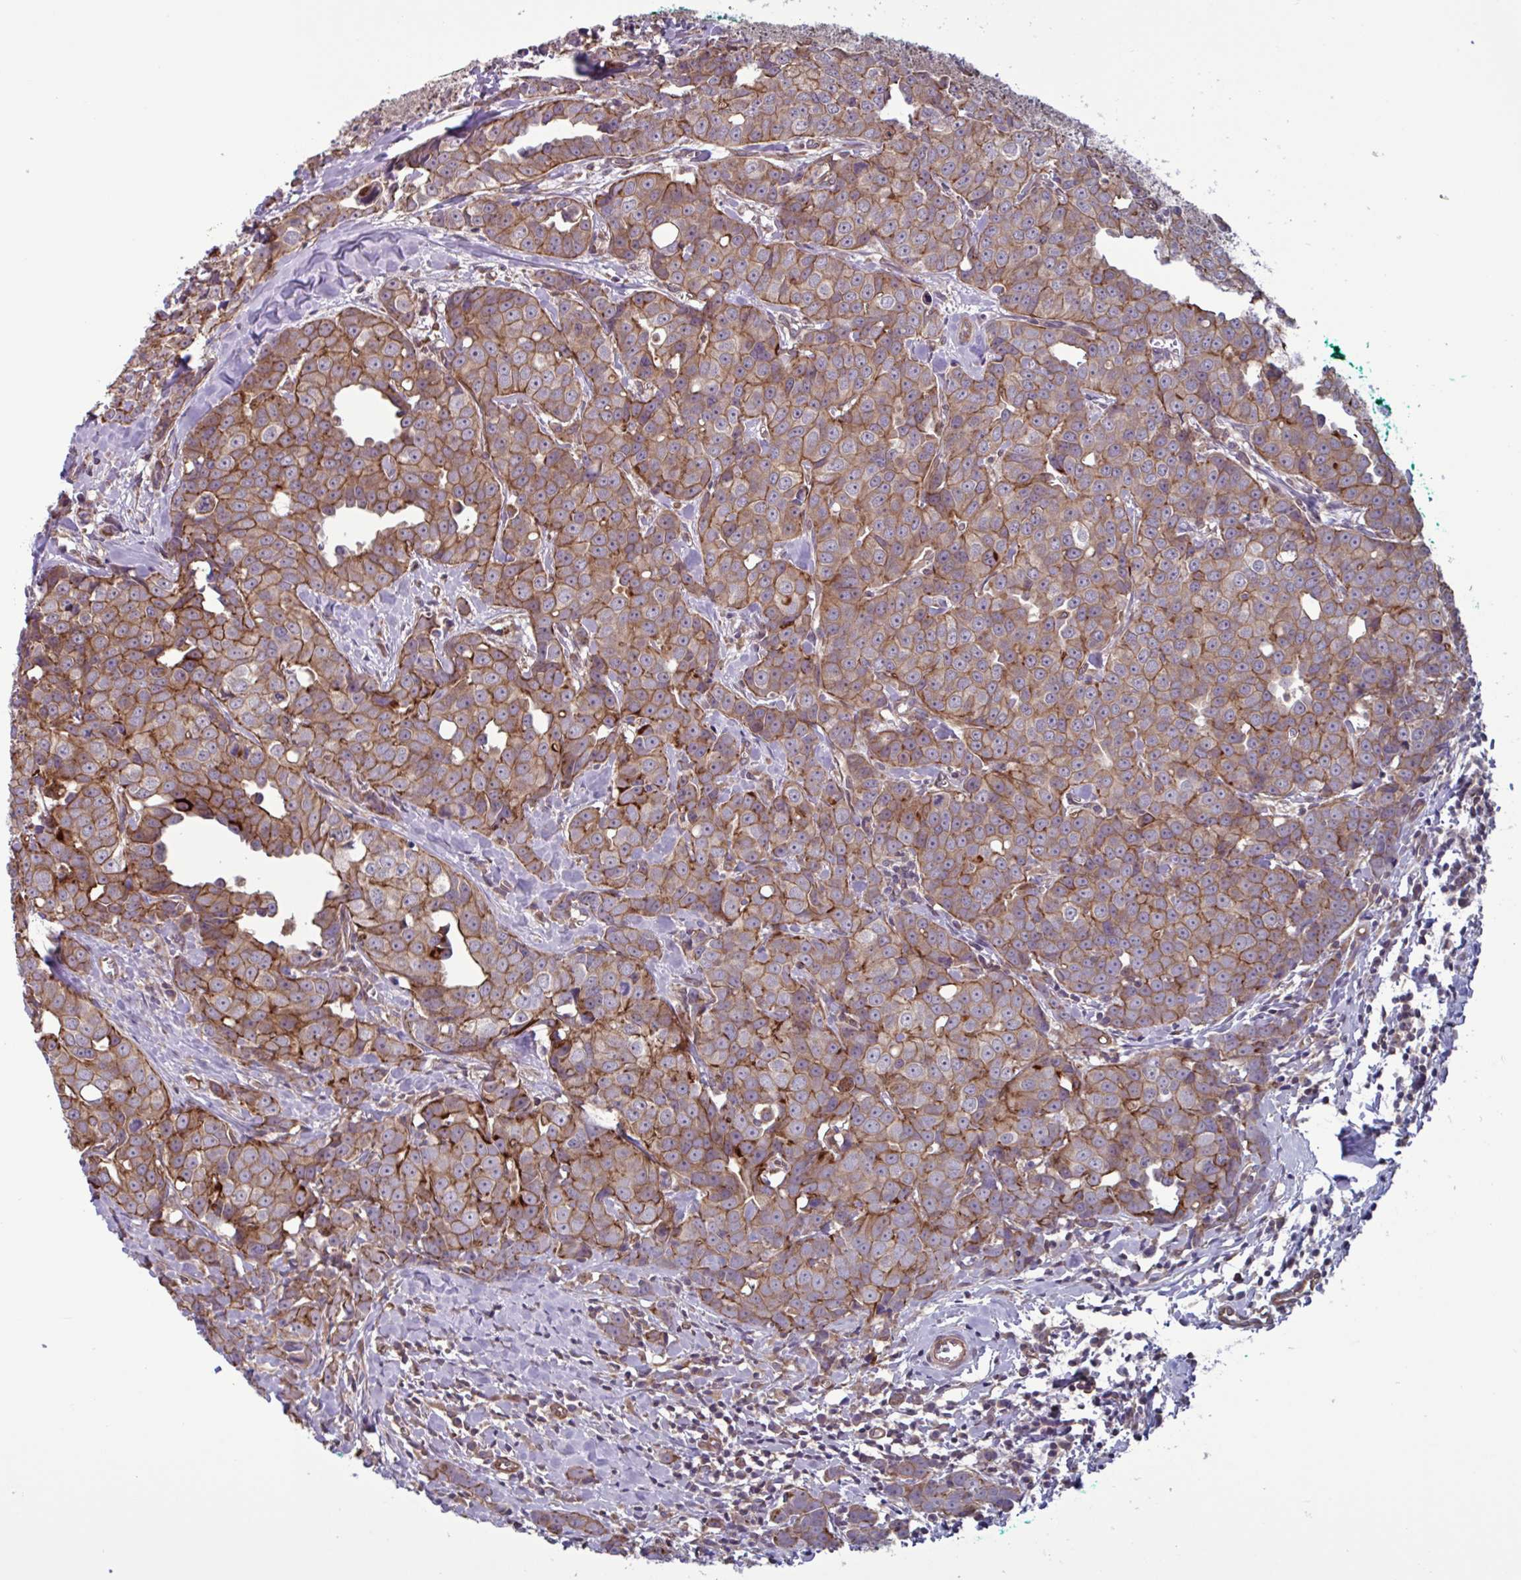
{"staining": {"intensity": "moderate", "quantity": ">75%", "location": "cytoplasmic/membranous"}, "tissue": "breast cancer", "cell_type": "Tumor cells", "image_type": "cancer", "snomed": [{"axis": "morphology", "description": "Duct carcinoma"}, {"axis": "topography", "description": "Breast"}], "caption": "A brown stain shows moderate cytoplasmic/membranous positivity of a protein in invasive ductal carcinoma (breast) tumor cells.", "gene": "GLTP", "patient": {"sex": "female", "age": 80}}